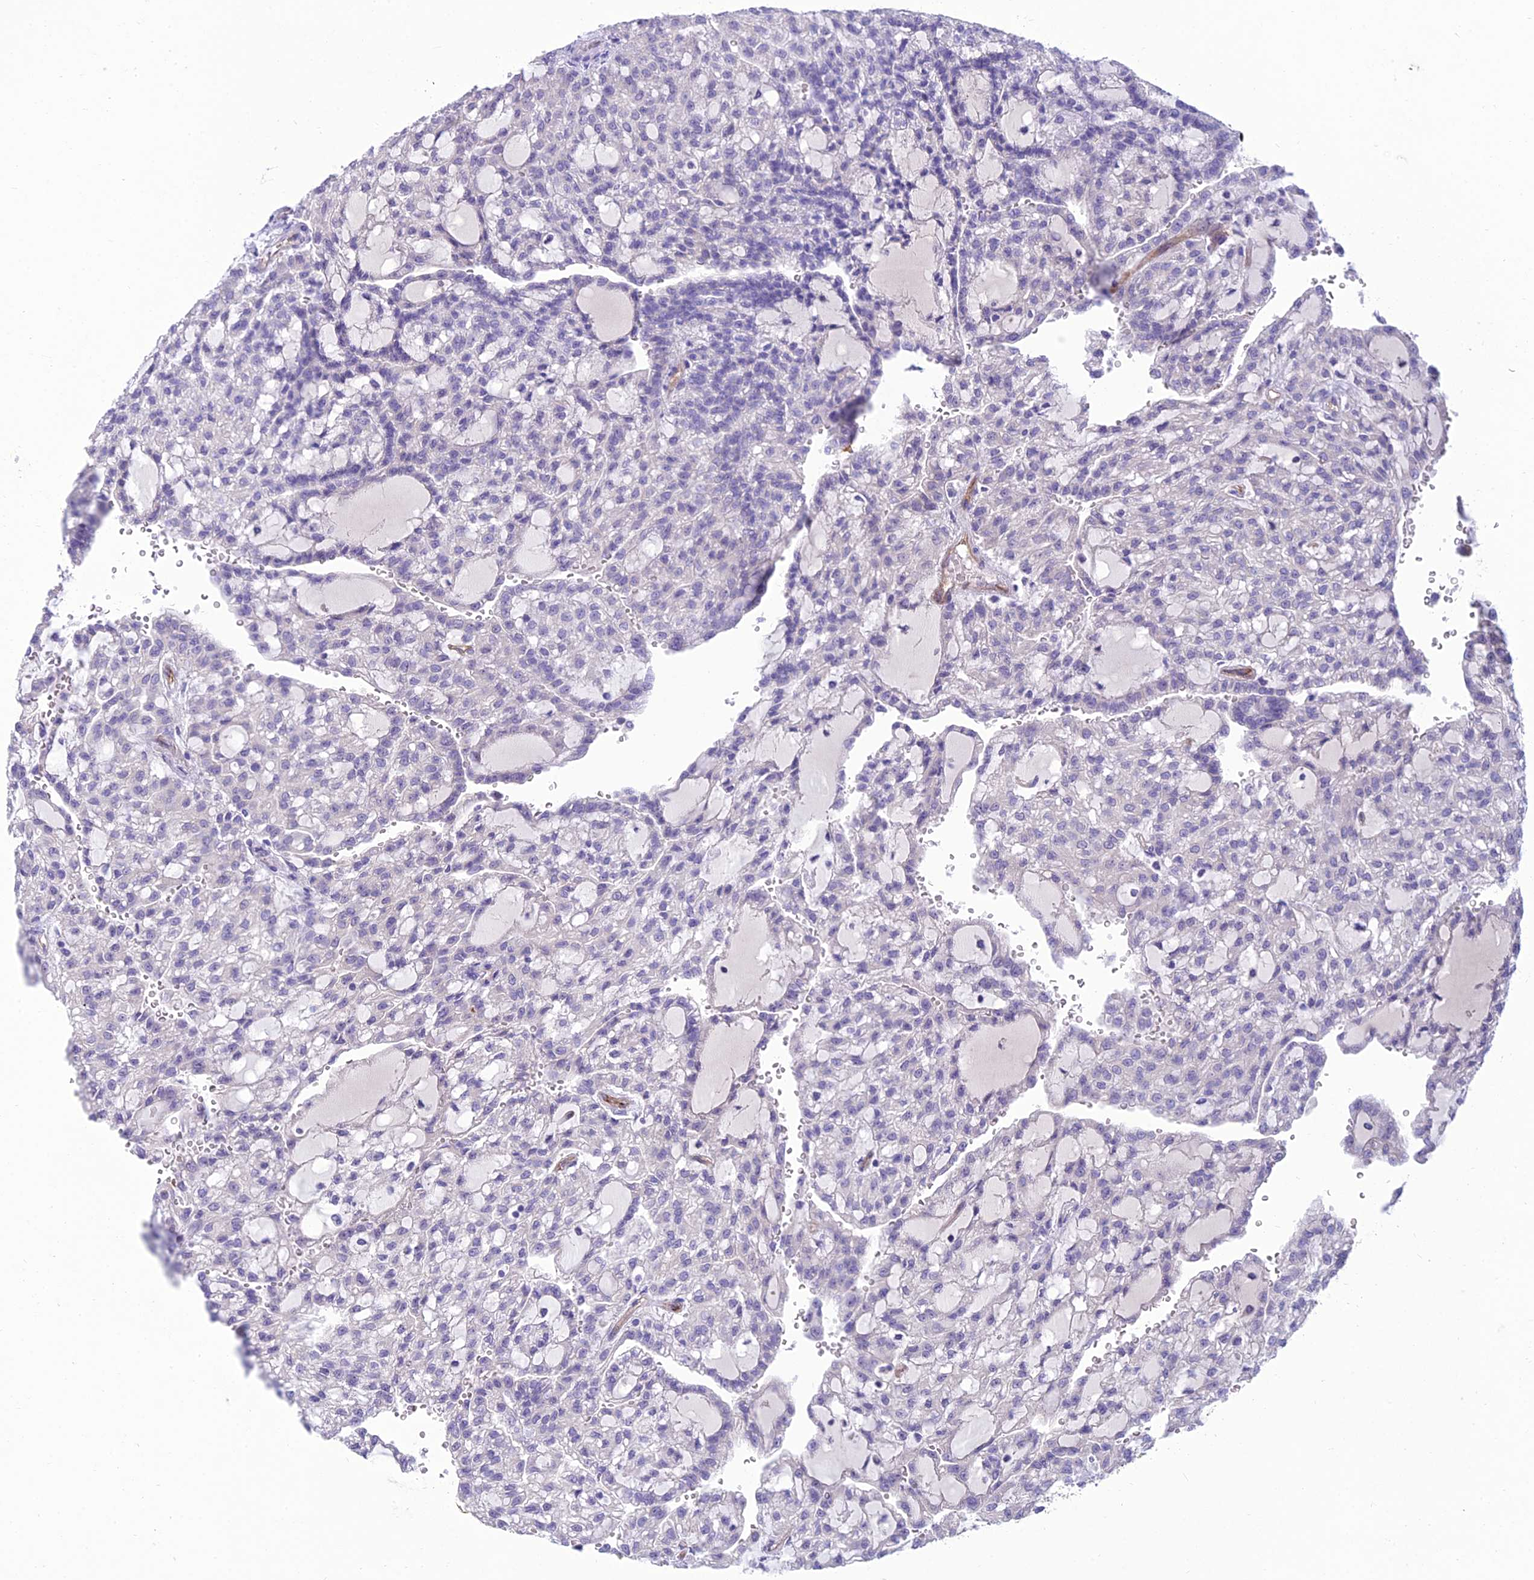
{"staining": {"intensity": "negative", "quantity": "none", "location": "none"}, "tissue": "renal cancer", "cell_type": "Tumor cells", "image_type": "cancer", "snomed": [{"axis": "morphology", "description": "Adenocarcinoma, NOS"}, {"axis": "topography", "description": "Kidney"}], "caption": "Human adenocarcinoma (renal) stained for a protein using immunohistochemistry exhibits no staining in tumor cells.", "gene": "BBS7", "patient": {"sex": "male", "age": 63}}